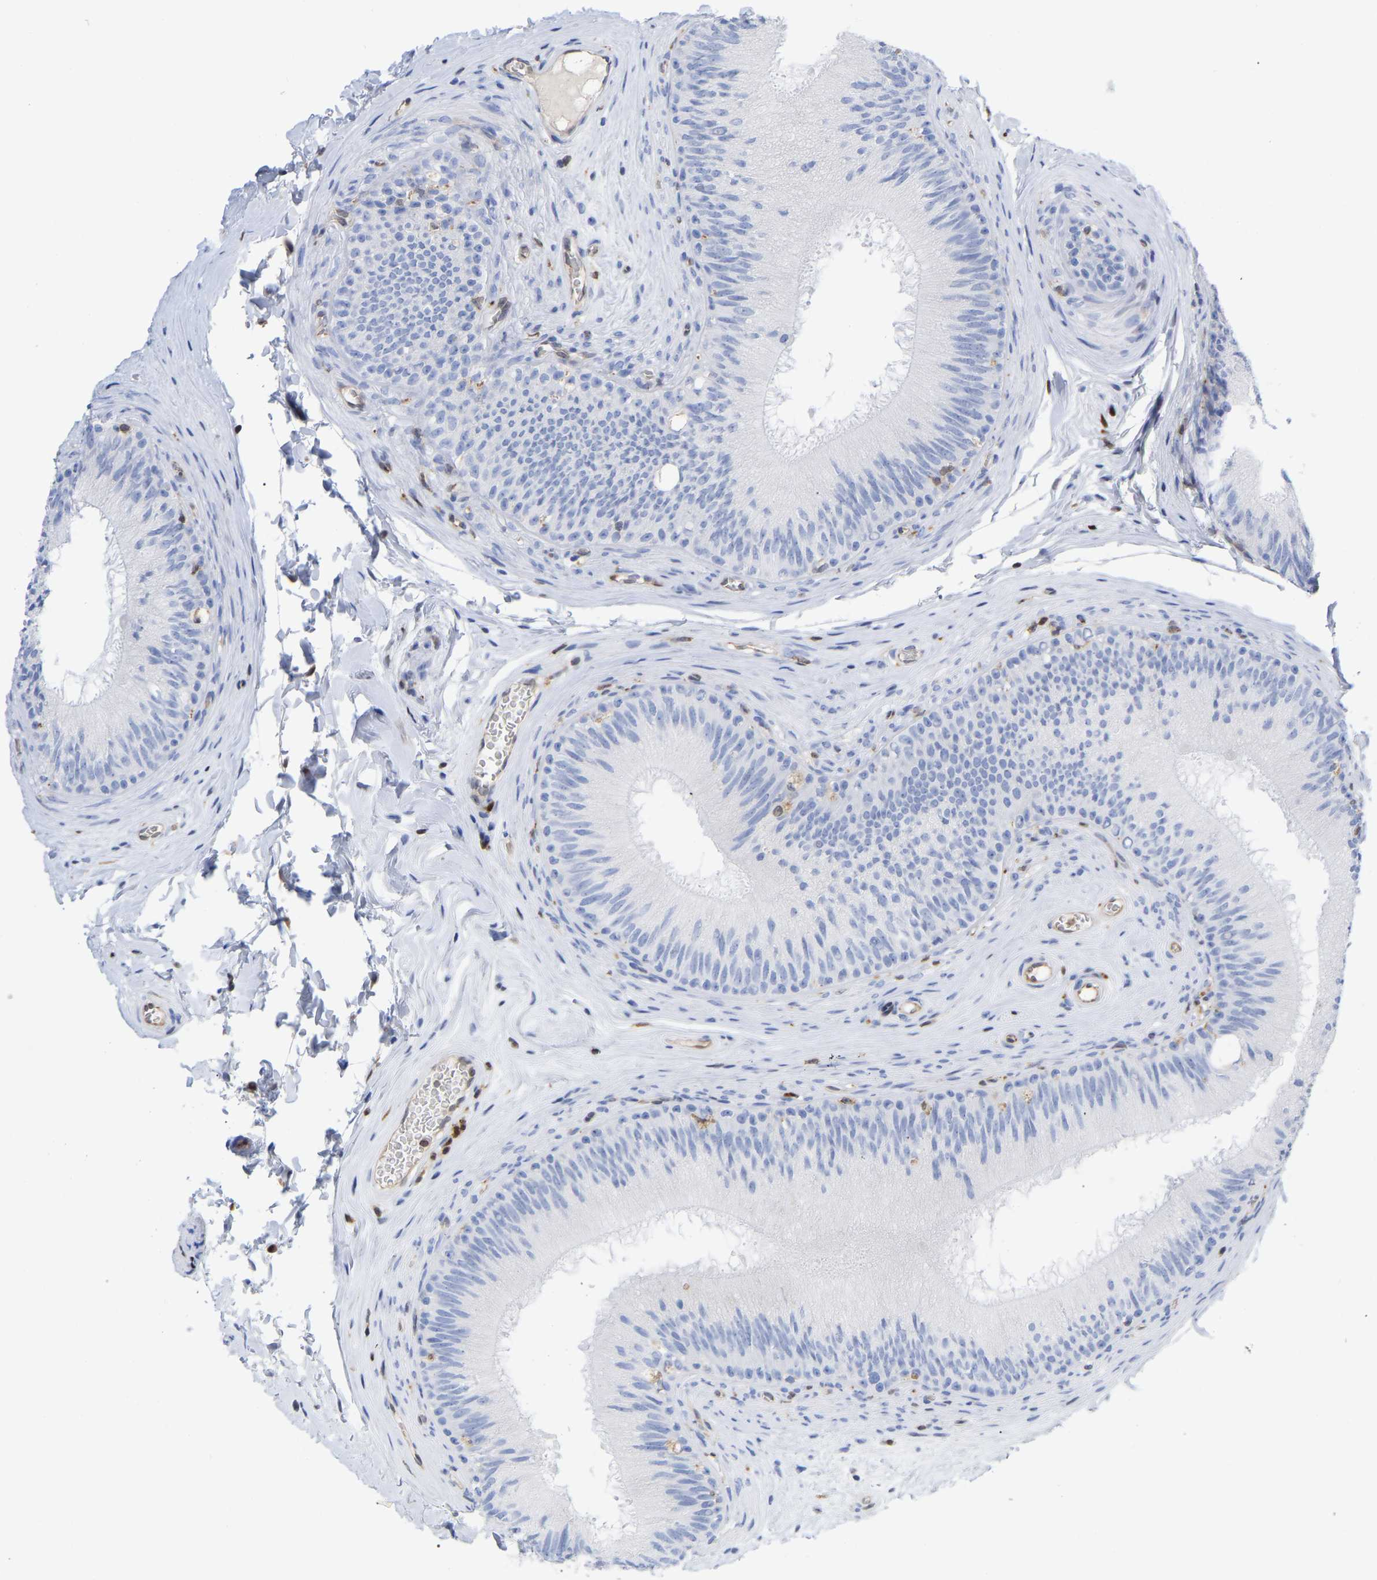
{"staining": {"intensity": "negative", "quantity": "none", "location": "none"}, "tissue": "epididymis", "cell_type": "Glandular cells", "image_type": "normal", "snomed": [{"axis": "morphology", "description": "Normal tissue, NOS"}, {"axis": "topography", "description": "Testis"}, {"axis": "topography", "description": "Epididymis"}], "caption": "Benign epididymis was stained to show a protein in brown. There is no significant staining in glandular cells. (Stains: DAB immunohistochemistry (IHC) with hematoxylin counter stain, Microscopy: brightfield microscopy at high magnification).", "gene": "GIMAP4", "patient": {"sex": "male", "age": 36}}